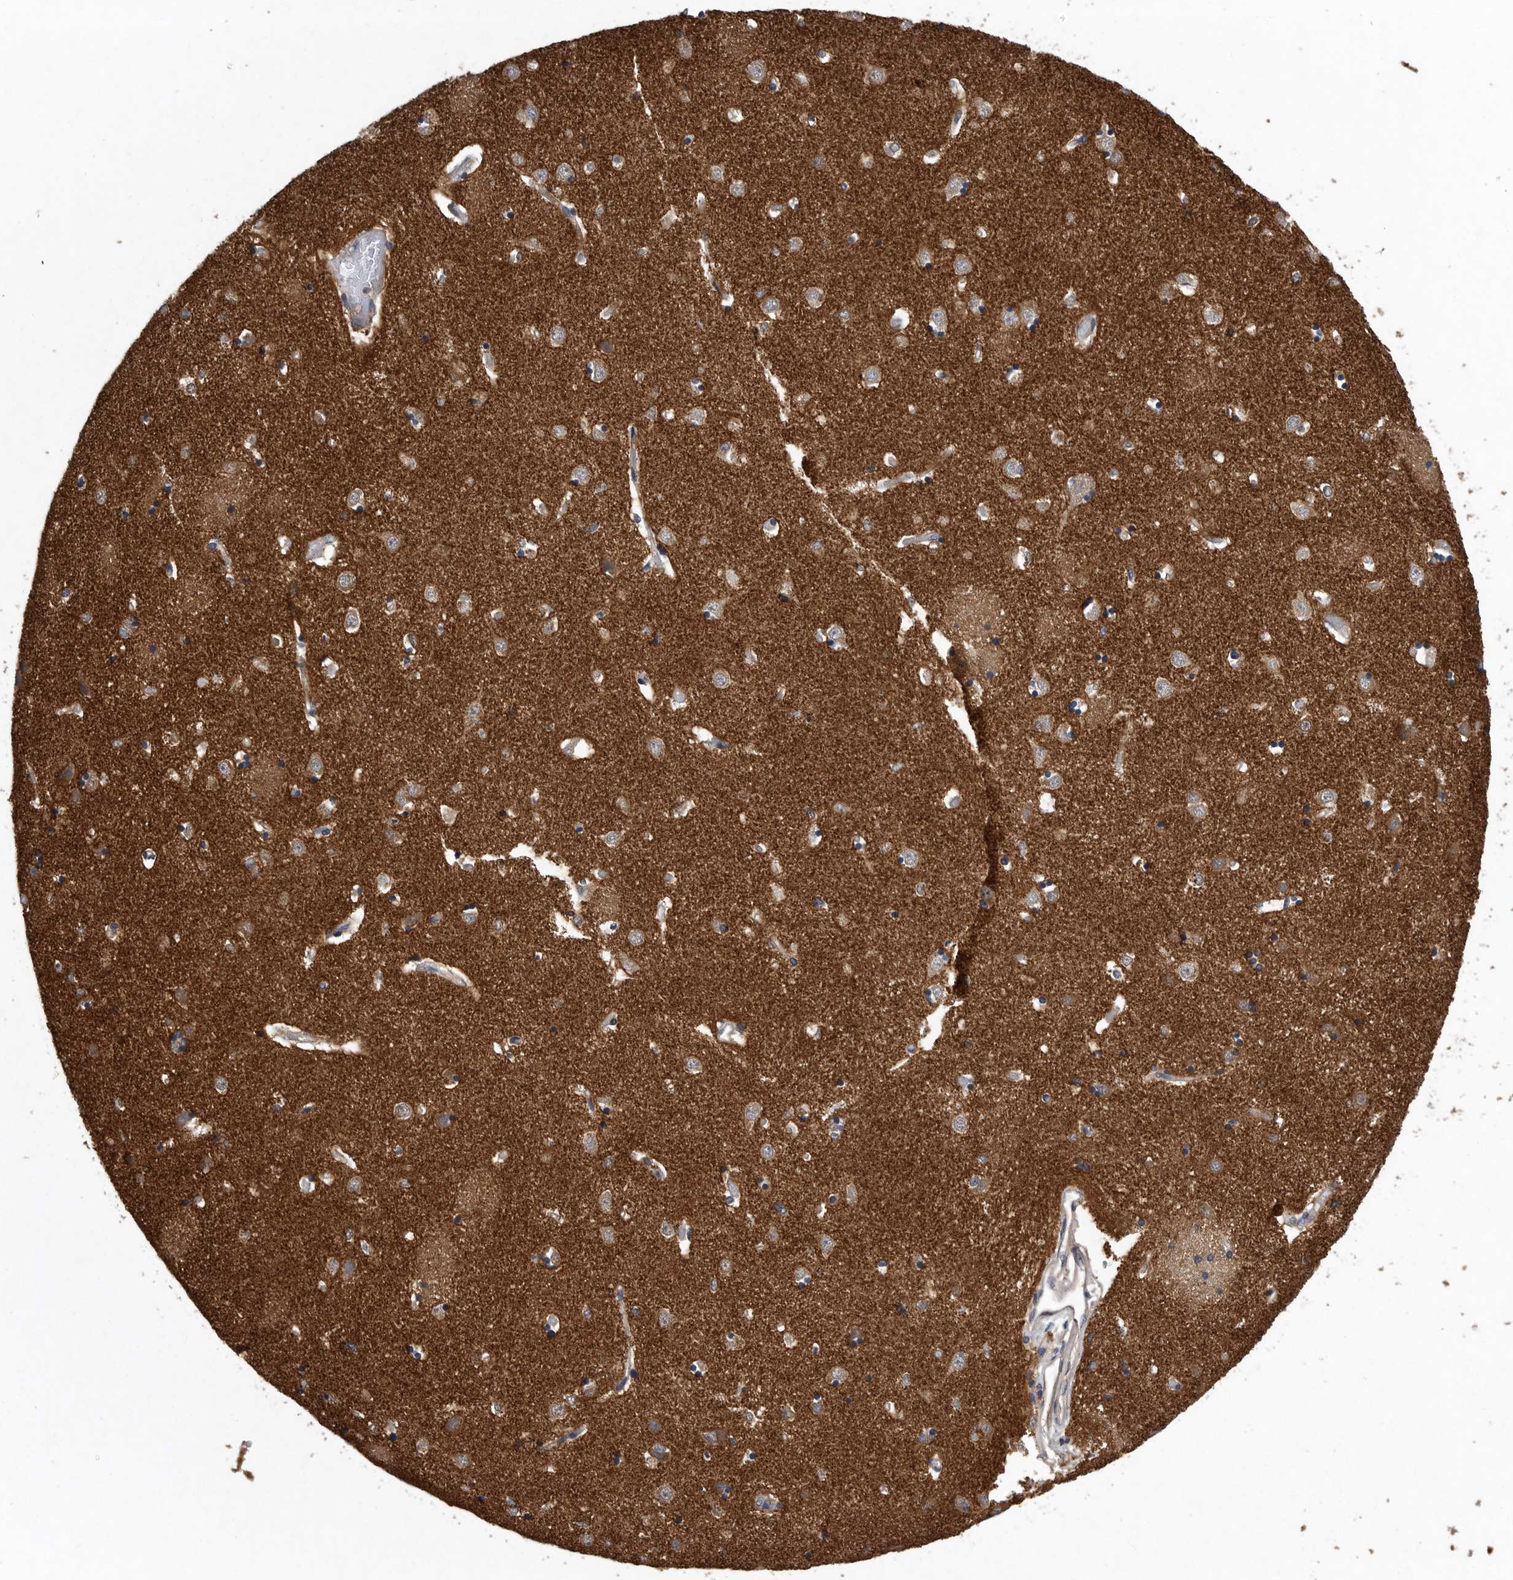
{"staining": {"intensity": "moderate", "quantity": "<25%", "location": "cytoplasmic/membranous"}, "tissue": "caudate", "cell_type": "Glial cells", "image_type": "normal", "snomed": [{"axis": "morphology", "description": "Normal tissue, NOS"}, {"axis": "topography", "description": "Lateral ventricle wall"}], "caption": "A histopathology image of caudate stained for a protein exhibits moderate cytoplasmic/membranous brown staining in glial cells. (Stains: DAB (3,3'-diaminobenzidine) in brown, nuclei in blue, Microscopy: brightfield microscopy at high magnification).", "gene": "OXR1", "patient": {"sex": "male", "age": 45}}